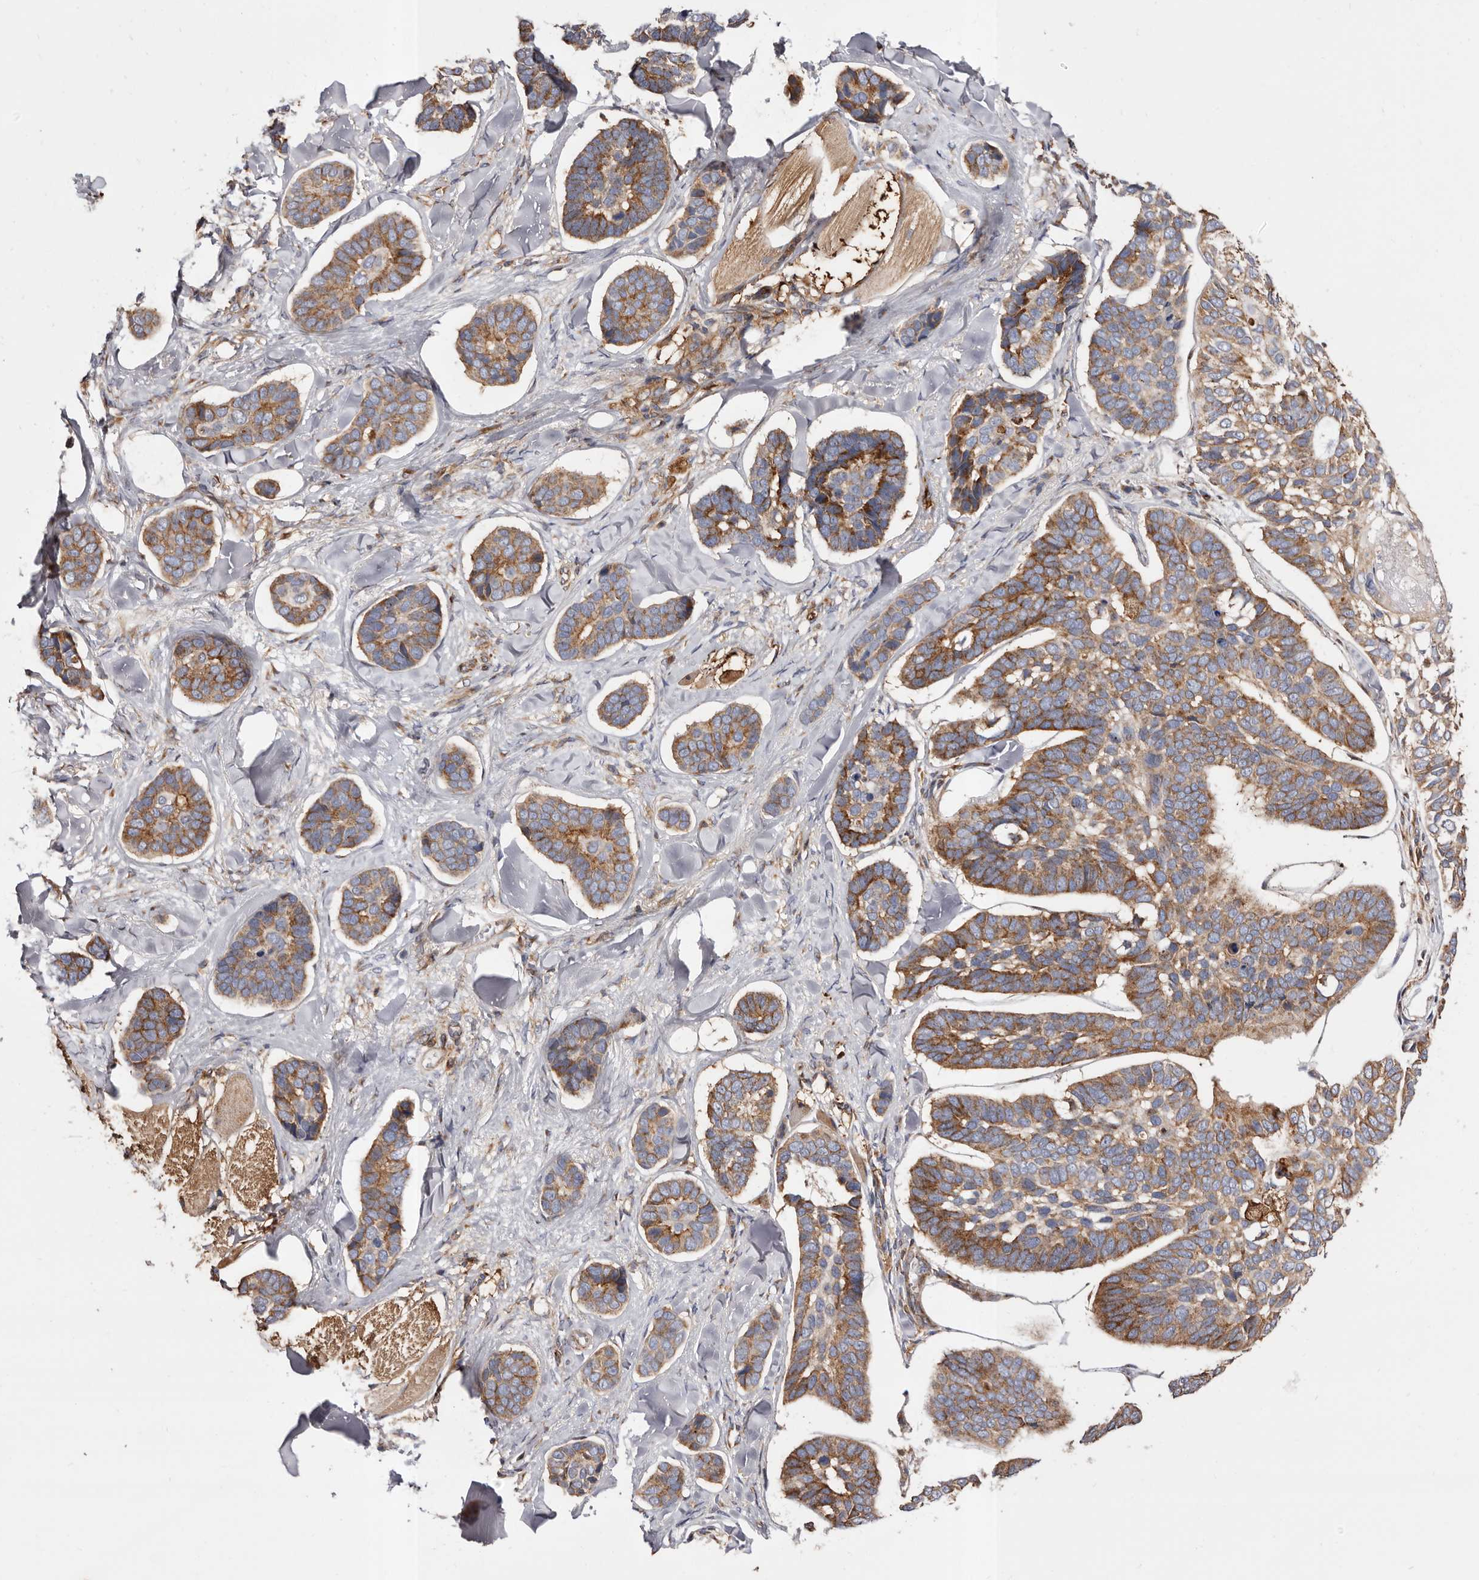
{"staining": {"intensity": "moderate", "quantity": ">75%", "location": "cytoplasmic/membranous"}, "tissue": "skin cancer", "cell_type": "Tumor cells", "image_type": "cancer", "snomed": [{"axis": "morphology", "description": "Basal cell carcinoma"}, {"axis": "topography", "description": "Skin"}], "caption": "An immunohistochemistry (IHC) micrograph of tumor tissue is shown. Protein staining in brown labels moderate cytoplasmic/membranous positivity in skin cancer within tumor cells.", "gene": "COQ8B", "patient": {"sex": "male", "age": 62}}